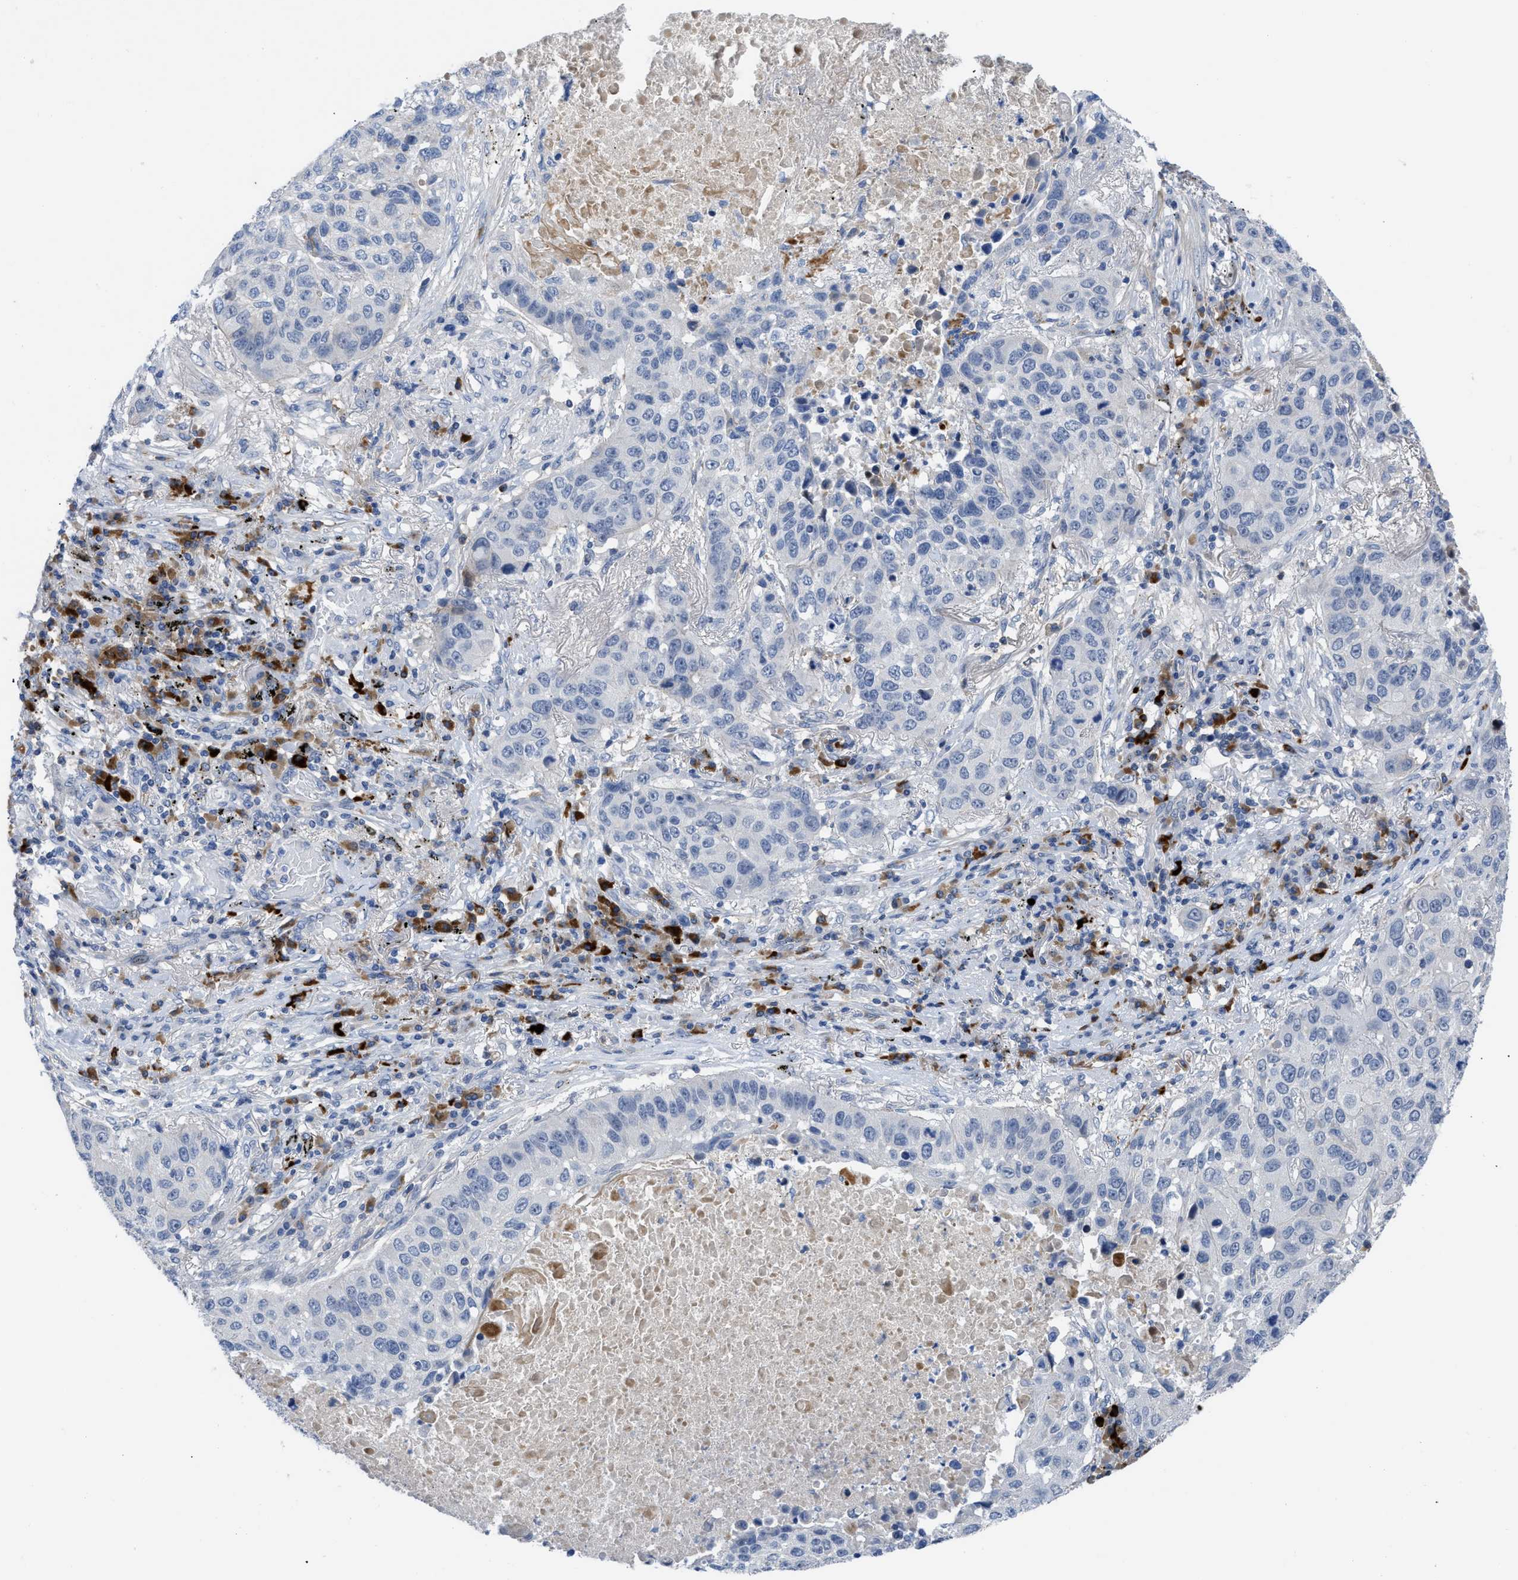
{"staining": {"intensity": "negative", "quantity": "none", "location": "none"}, "tissue": "lung cancer", "cell_type": "Tumor cells", "image_type": "cancer", "snomed": [{"axis": "morphology", "description": "Squamous cell carcinoma, NOS"}, {"axis": "topography", "description": "Lung"}], "caption": "The image demonstrates no staining of tumor cells in squamous cell carcinoma (lung).", "gene": "OR9K2", "patient": {"sex": "male", "age": 57}}